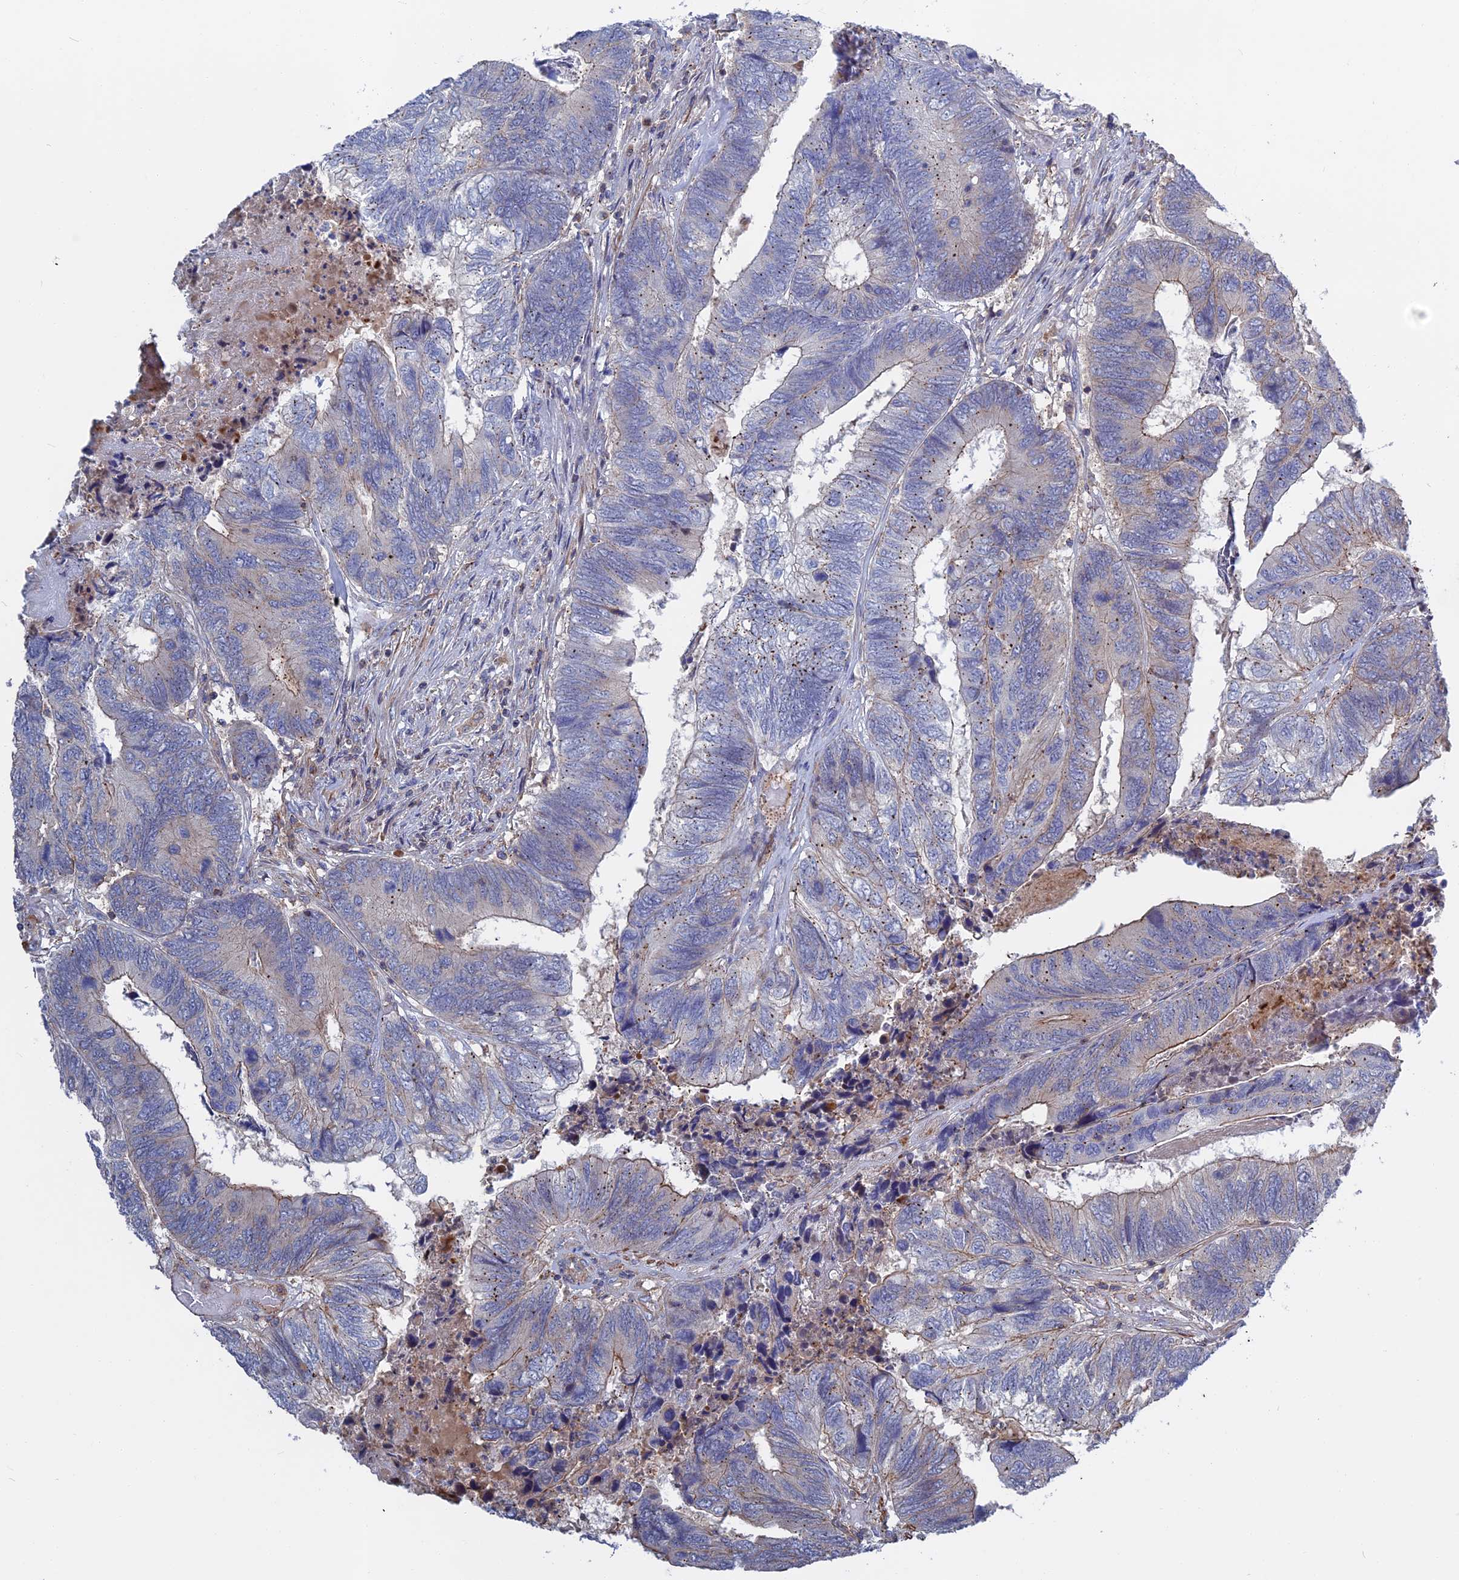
{"staining": {"intensity": "weak", "quantity": "<25%", "location": "cytoplasmic/membranous"}, "tissue": "colorectal cancer", "cell_type": "Tumor cells", "image_type": "cancer", "snomed": [{"axis": "morphology", "description": "Adenocarcinoma, NOS"}, {"axis": "topography", "description": "Colon"}], "caption": "An immunohistochemistry histopathology image of colorectal cancer is shown. There is no staining in tumor cells of colorectal cancer.", "gene": "LYPD5", "patient": {"sex": "female", "age": 67}}